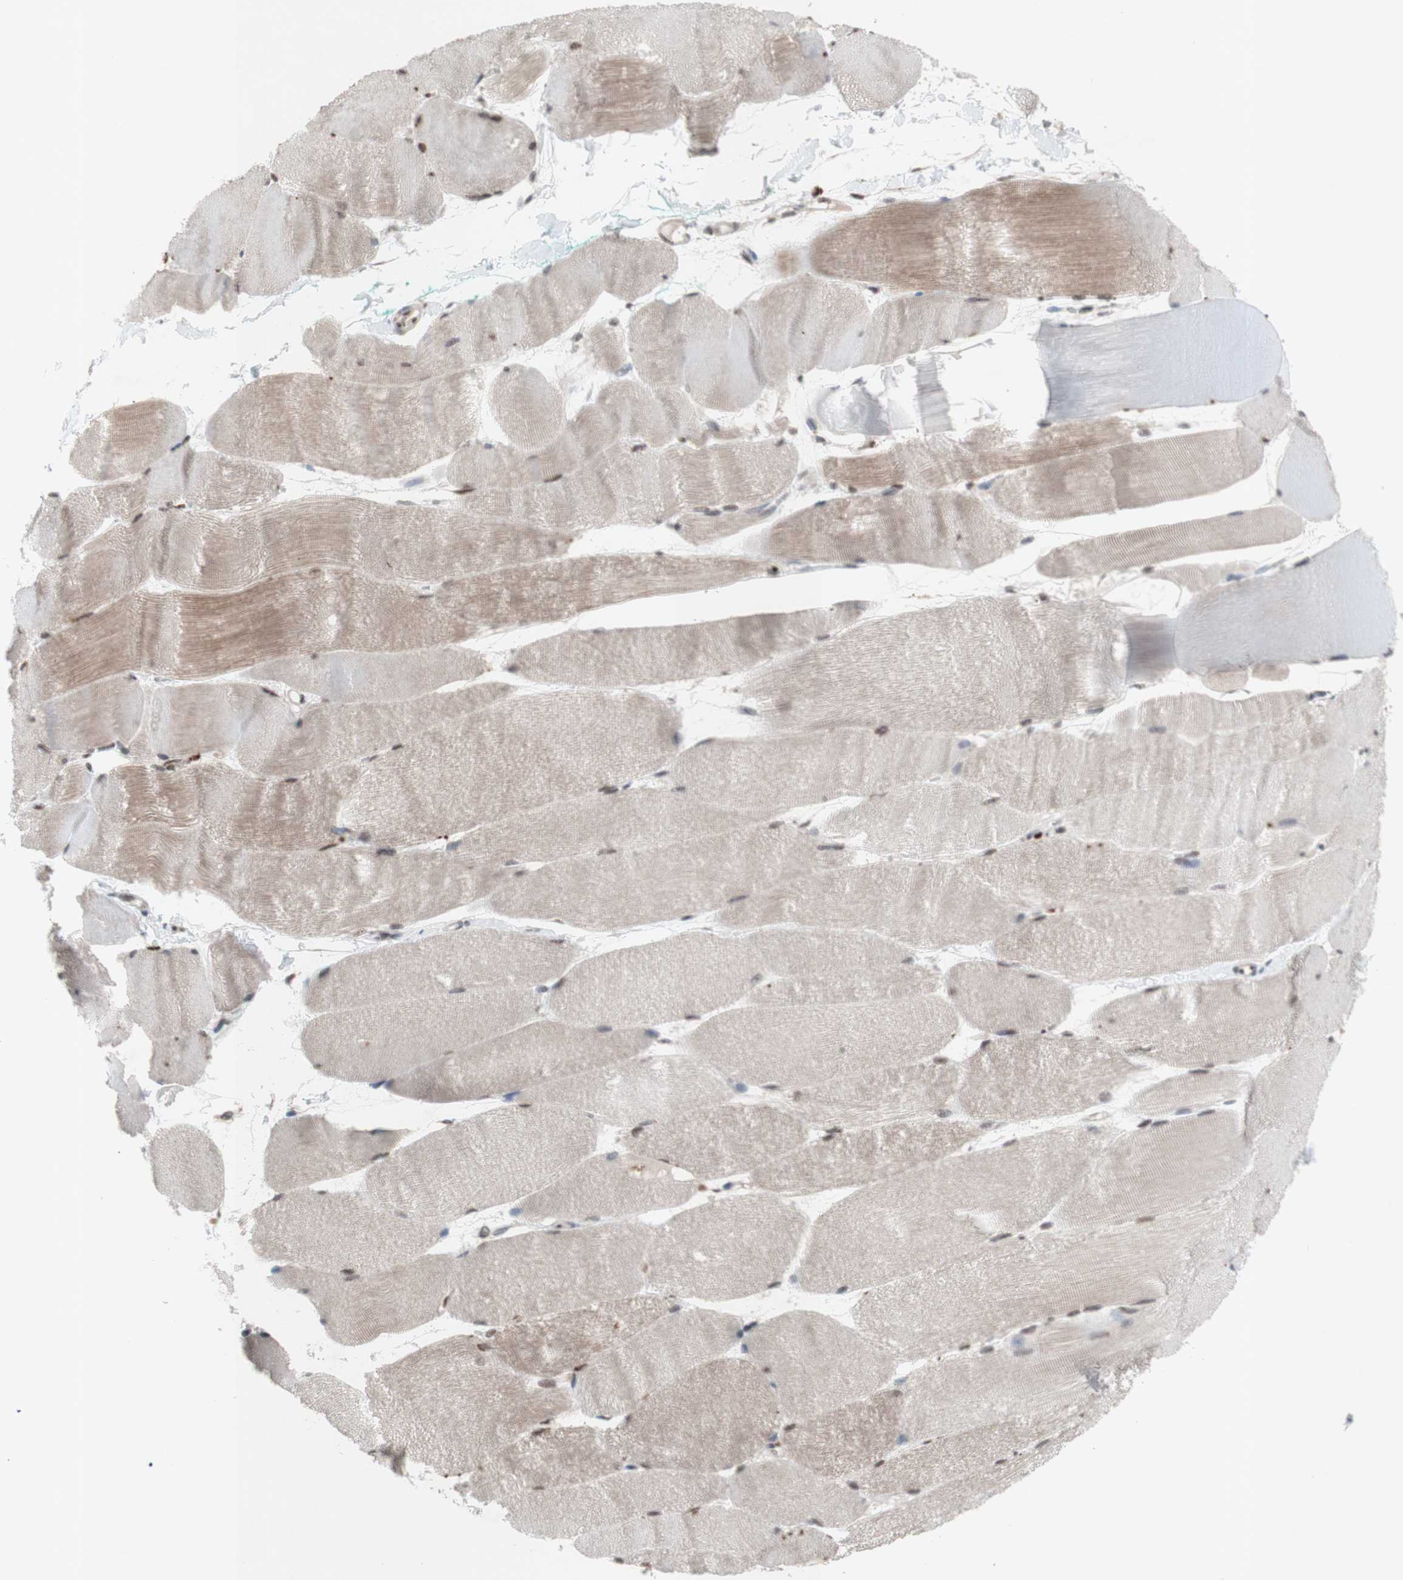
{"staining": {"intensity": "weak", "quantity": ">75%", "location": "cytoplasmic/membranous,nuclear"}, "tissue": "skeletal muscle", "cell_type": "Myocytes", "image_type": "normal", "snomed": [{"axis": "morphology", "description": "Normal tissue, NOS"}, {"axis": "morphology", "description": "Squamous cell carcinoma, NOS"}, {"axis": "topography", "description": "Skeletal muscle"}], "caption": "A brown stain labels weak cytoplasmic/membranous,nuclear positivity of a protein in myocytes of unremarkable human skeletal muscle.", "gene": "SFPQ", "patient": {"sex": "male", "age": 51}}